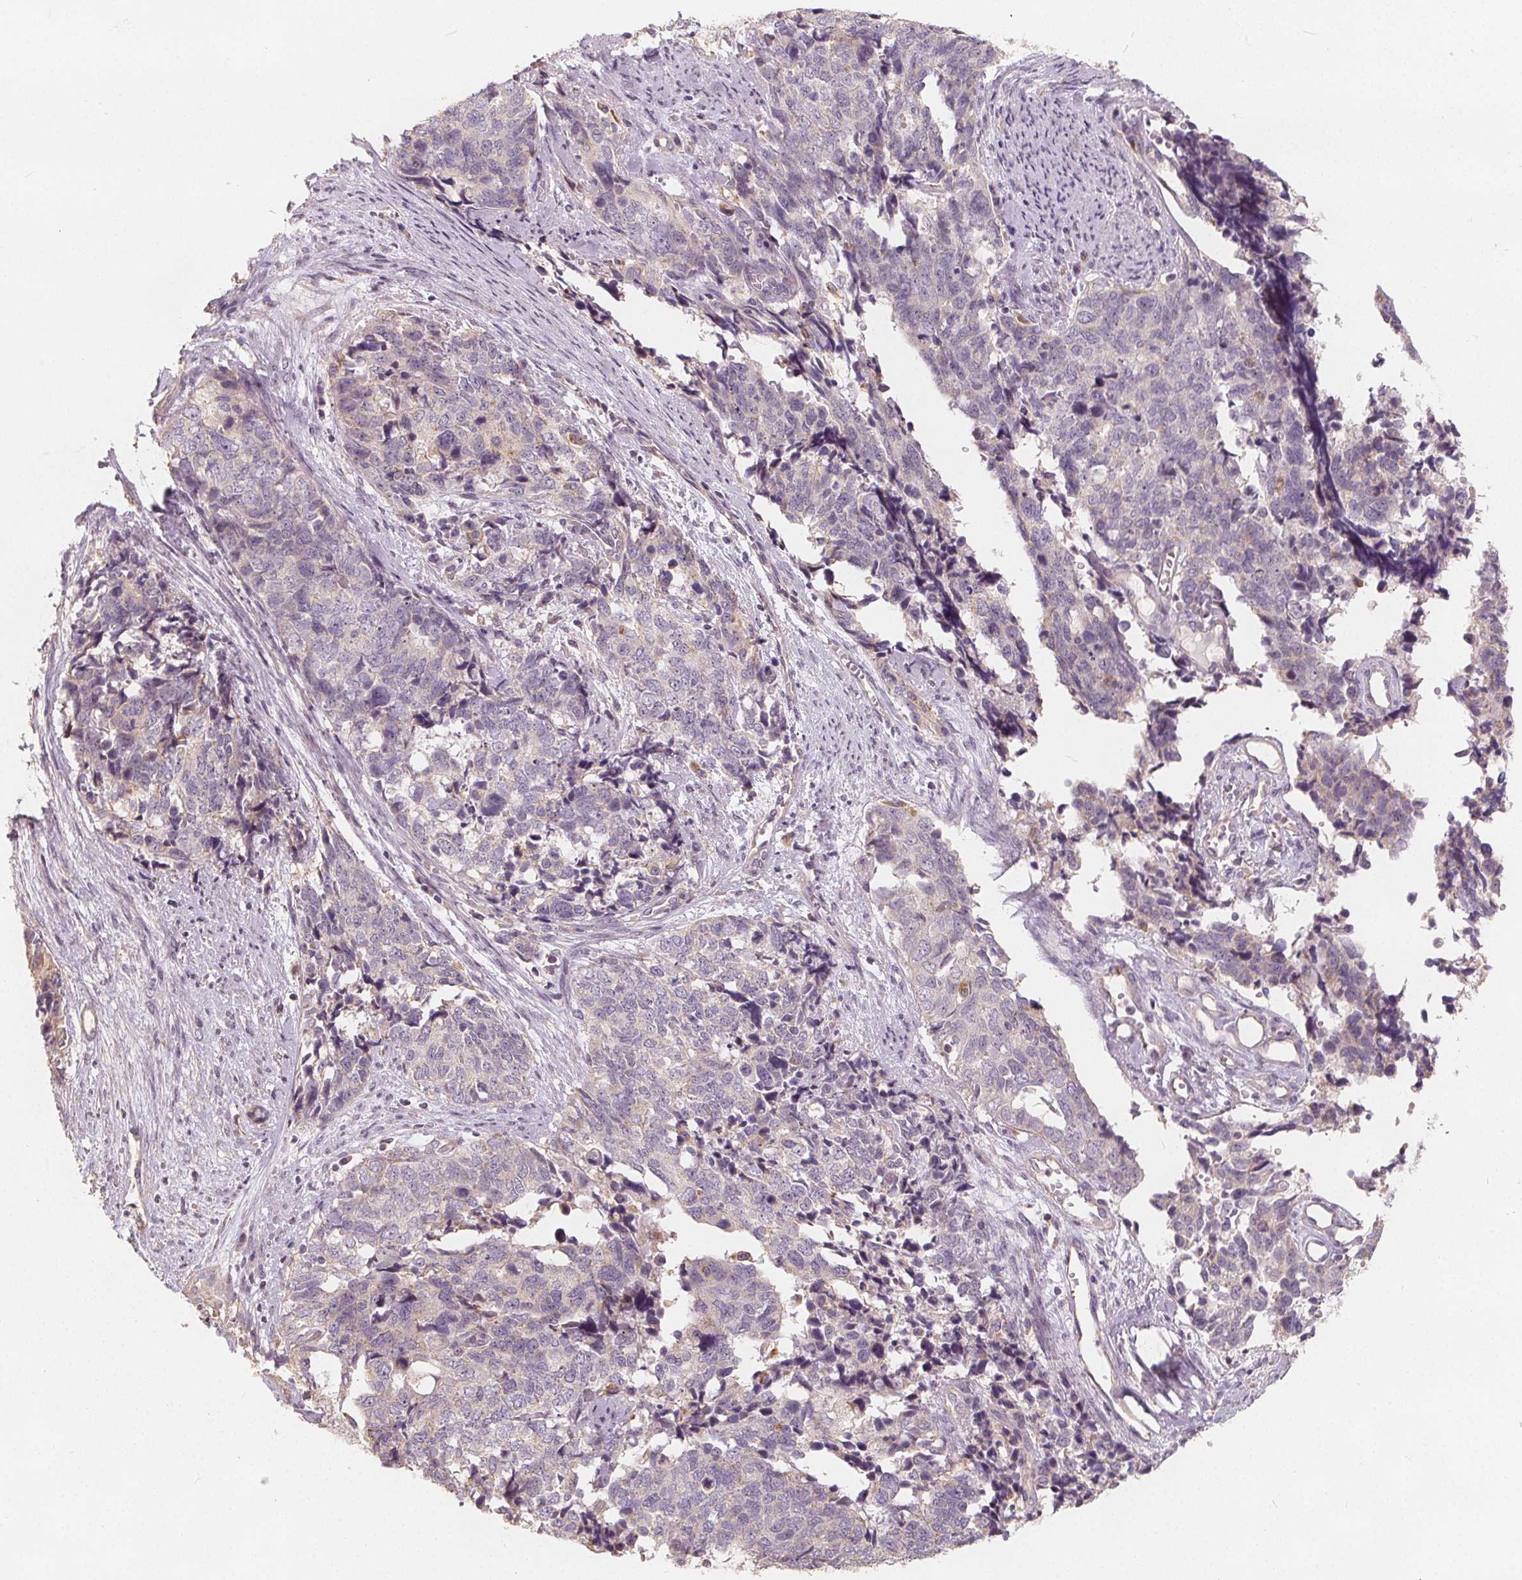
{"staining": {"intensity": "negative", "quantity": "none", "location": "none"}, "tissue": "cervical cancer", "cell_type": "Tumor cells", "image_type": "cancer", "snomed": [{"axis": "morphology", "description": "Squamous cell carcinoma, NOS"}, {"axis": "topography", "description": "Cervix"}], "caption": "This is a photomicrograph of immunohistochemistry staining of cervical cancer (squamous cell carcinoma), which shows no expression in tumor cells. (Stains: DAB (3,3'-diaminobenzidine) IHC with hematoxylin counter stain, Microscopy: brightfield microscopy at high magnification).", "gene": "DRC3", "patient": {"sex": "female", "age": 63}}